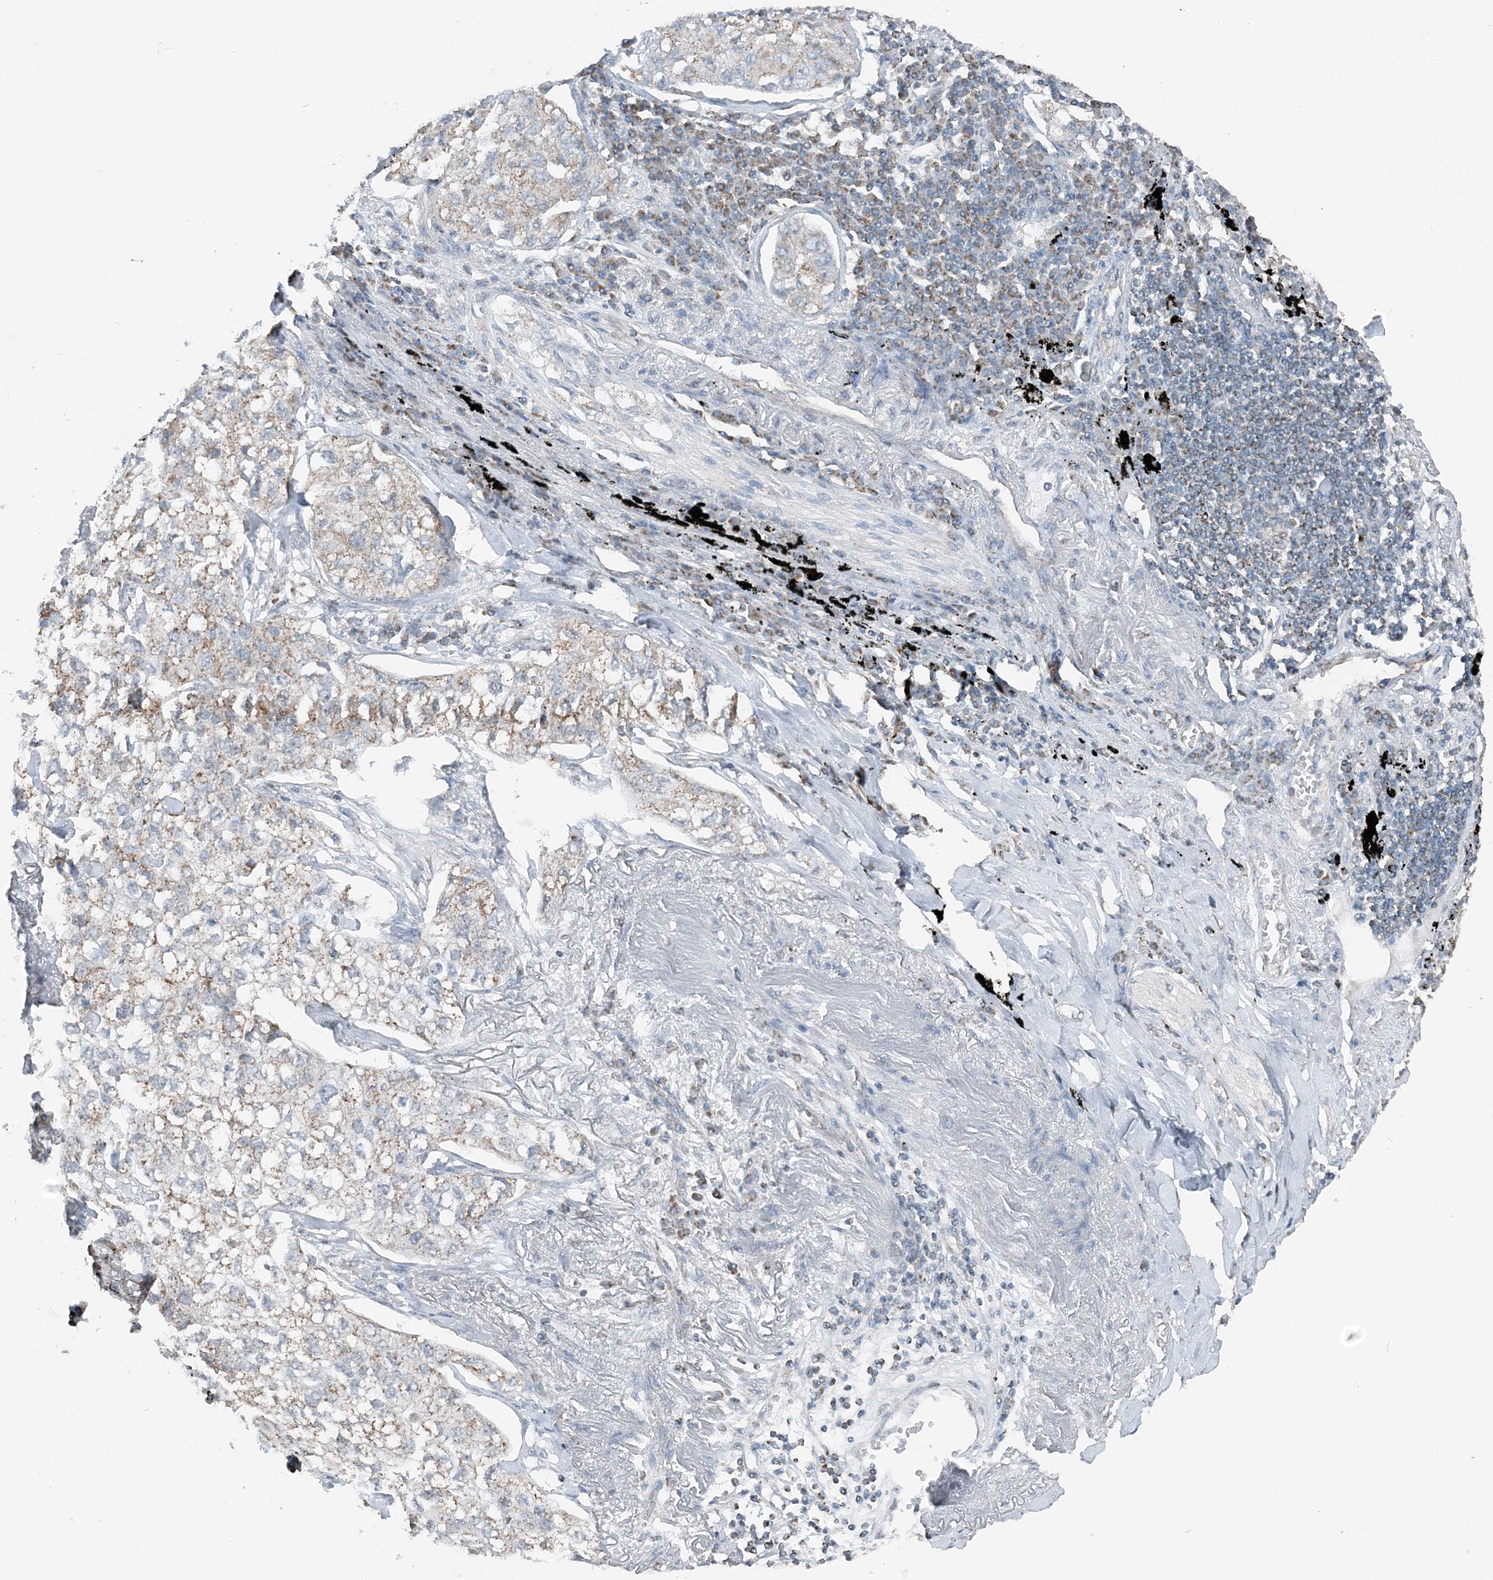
{"staining": {"intensity": "moderate", "quantity": "<25%", "location": "cytoplasmic/membranous"}, "tissue": "lung cancer", "cell_type": "Tumor cells", "image_type": "cancer", "snomed": [{"axis": "morphology", "description": "Adenocarcinoma, NOS"}, {"axis": "topography", "description": "Lung"}], "caption": "Immunohistochemical staining of lung adenocarcinoma demonstrates moderate cytoplasmic/membranous protein staining in about <25% of tumor cells. (DAB IHC, brown staining for protein, blue staining for nuclei).", "gene": "SUCLG1", "patient": {"sex": "male", "age": 65}}